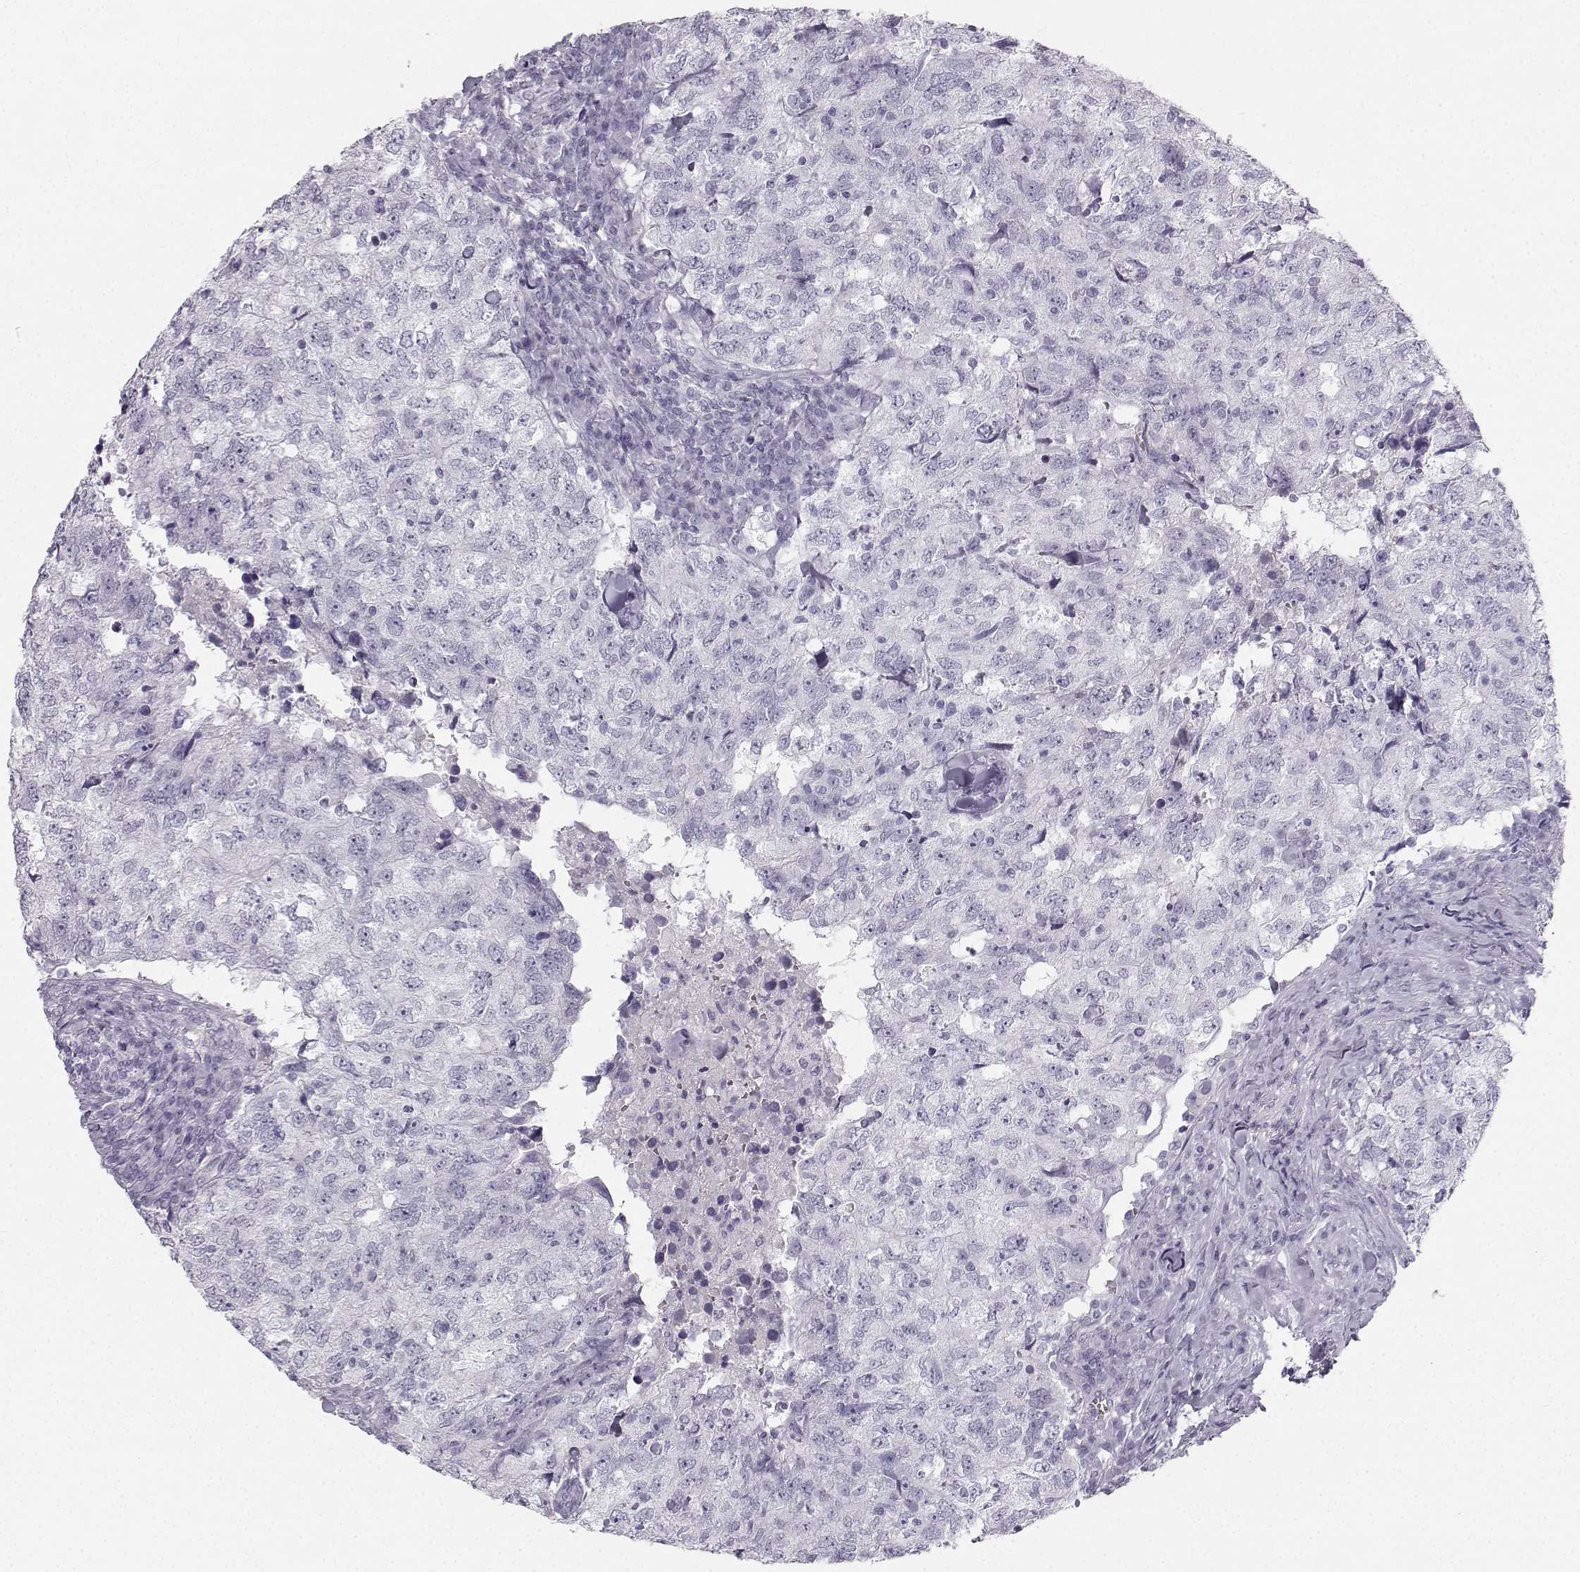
{"staining": {"intensity": "negative", "quantity": "none", "location": "none"}, "tissue": "breast cancer", "cell_type": "Tumor cells", "image_type": "cancer", "snomed": [{"axis": "morphology", "description": "Duct carcinoma"}, {"axis": "topography", "description": "Breast"}], "caption": "High magnification brightfield microscopy of infiltrating ductal carcinoma (breast) stained with DAB (3,3'-diaminobenzidine) (brown) and counterstained with hematoxylin (blue): tumor cells show no significant staining.", "gene": "CASR", "patient": {"sex": "female", "age": 30}}